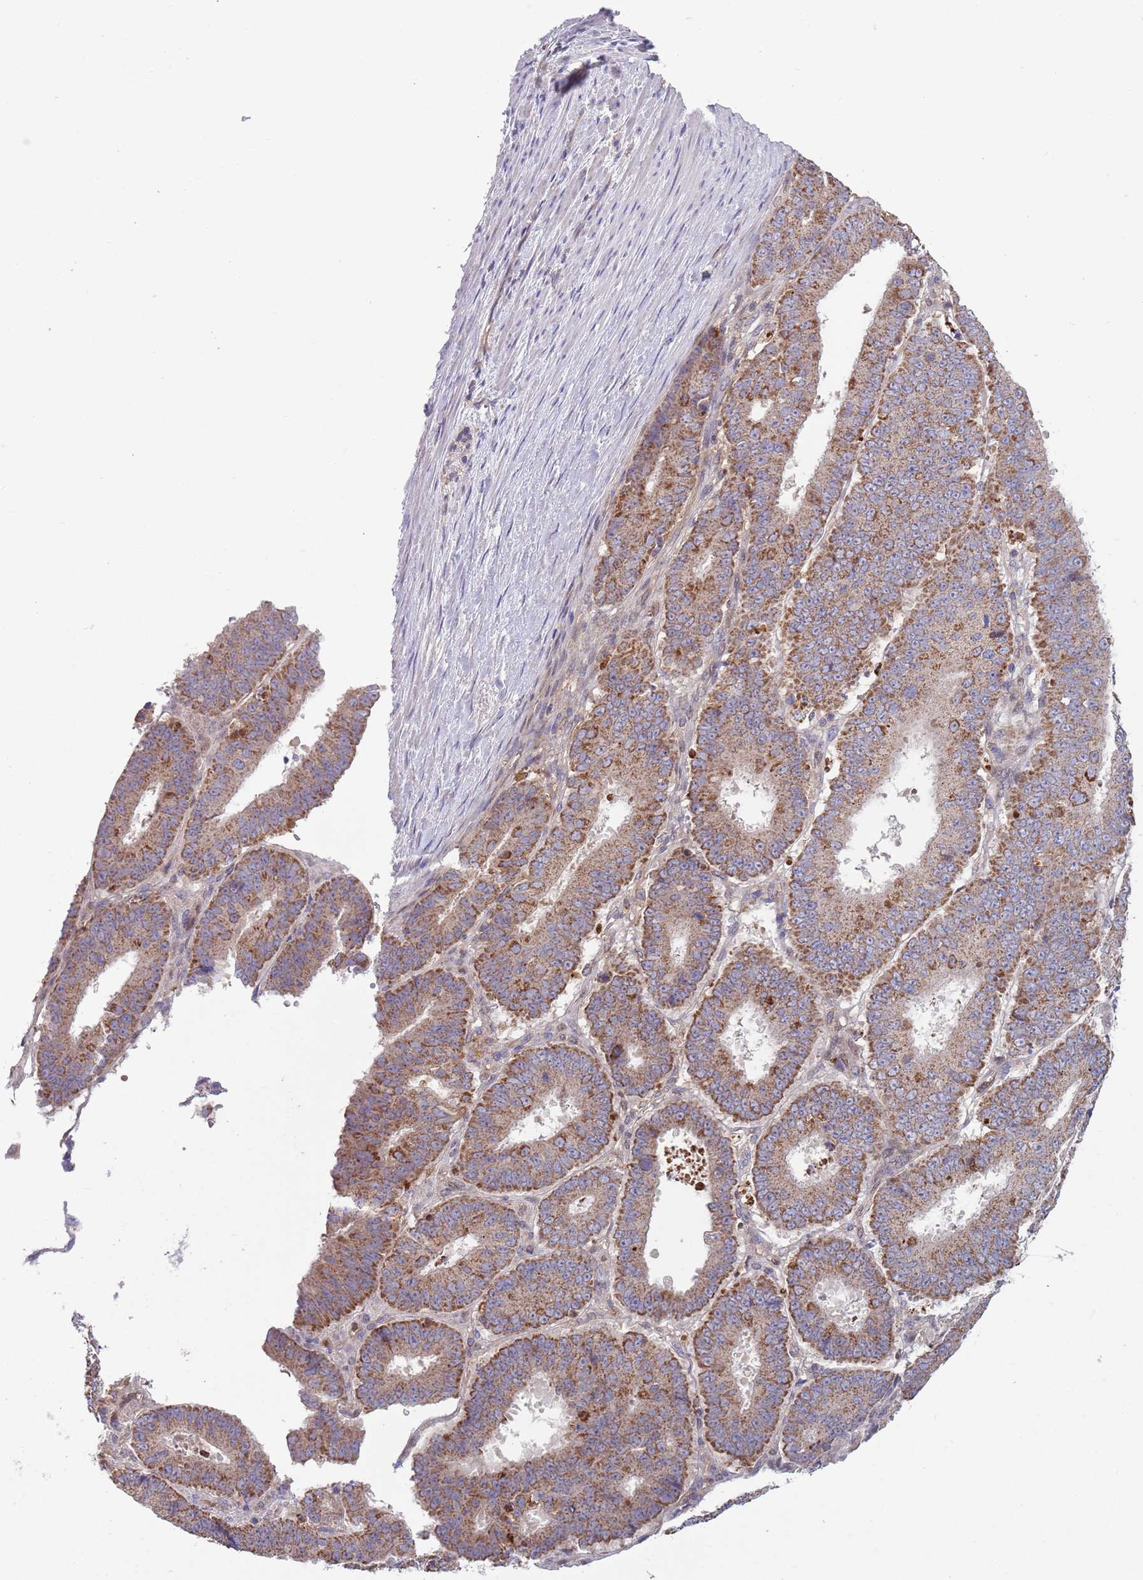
{"staining": {"intensity": "moderate", "quantity": ">75%", "location": "cytoplasmic/membranous"}, "tissue": "ovarian cancer", "cell_type": "Tumor cells", "image_type": "cancer", "snomed": [{"axis": "morphology", "description": "Carcinoma, endometroid"}, {"axis": "topography", "description": "Appendix"}, {"axis": "topography", "description": "Ovary"}], "caption": "The micrograph demonstrates staining of ovarian endometroid carcinoma, revealing moderate cytoplasmic/membranous protein positivity (brown color) within tumor cells. The protein of interest is shown in brown color, while the nuclei are stained blue.", "gene": "DDT", "patient": {"sex": "female", "age": 42}}